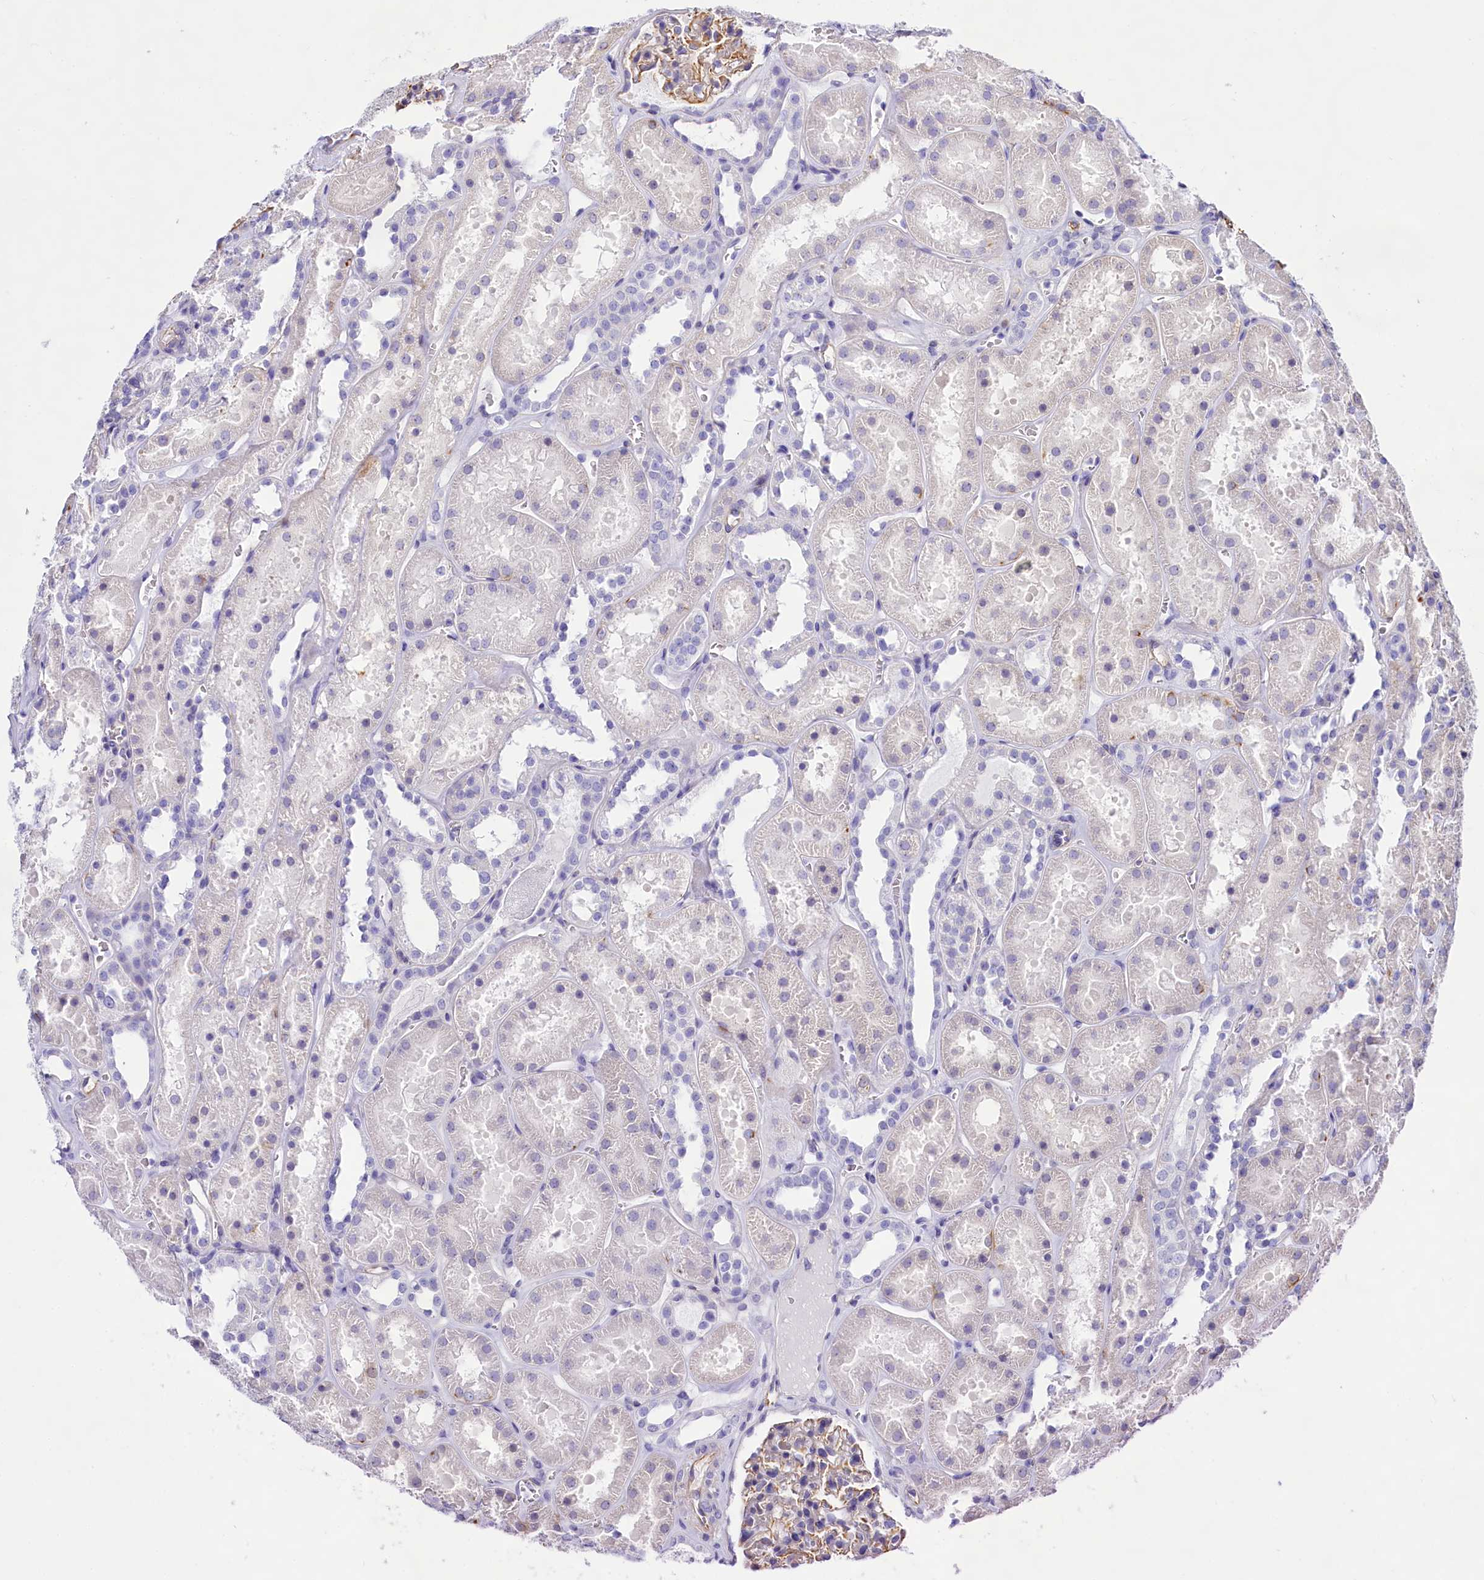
{"staining": {"intensity": "weak", "quantity": "25%-75%", "location": "cytoplasmic/membranous"}, "tissue": "kidney", "cell_type": "Cells in glomeruli", "image_type": "normal", "snomed": [{"axis": "morphology", "description": "Normal tissue, NOS"}, {"axis": "topography", "description": "Kidney"}], "caption": "IHC (DAB) staining of benign human kidney displays weak cytoplasmic/membranous protein positivity in about 25%-75% of cells in glomeruli.", "gene": "CD99", "patient": {"sex": "female", "age": 41}}